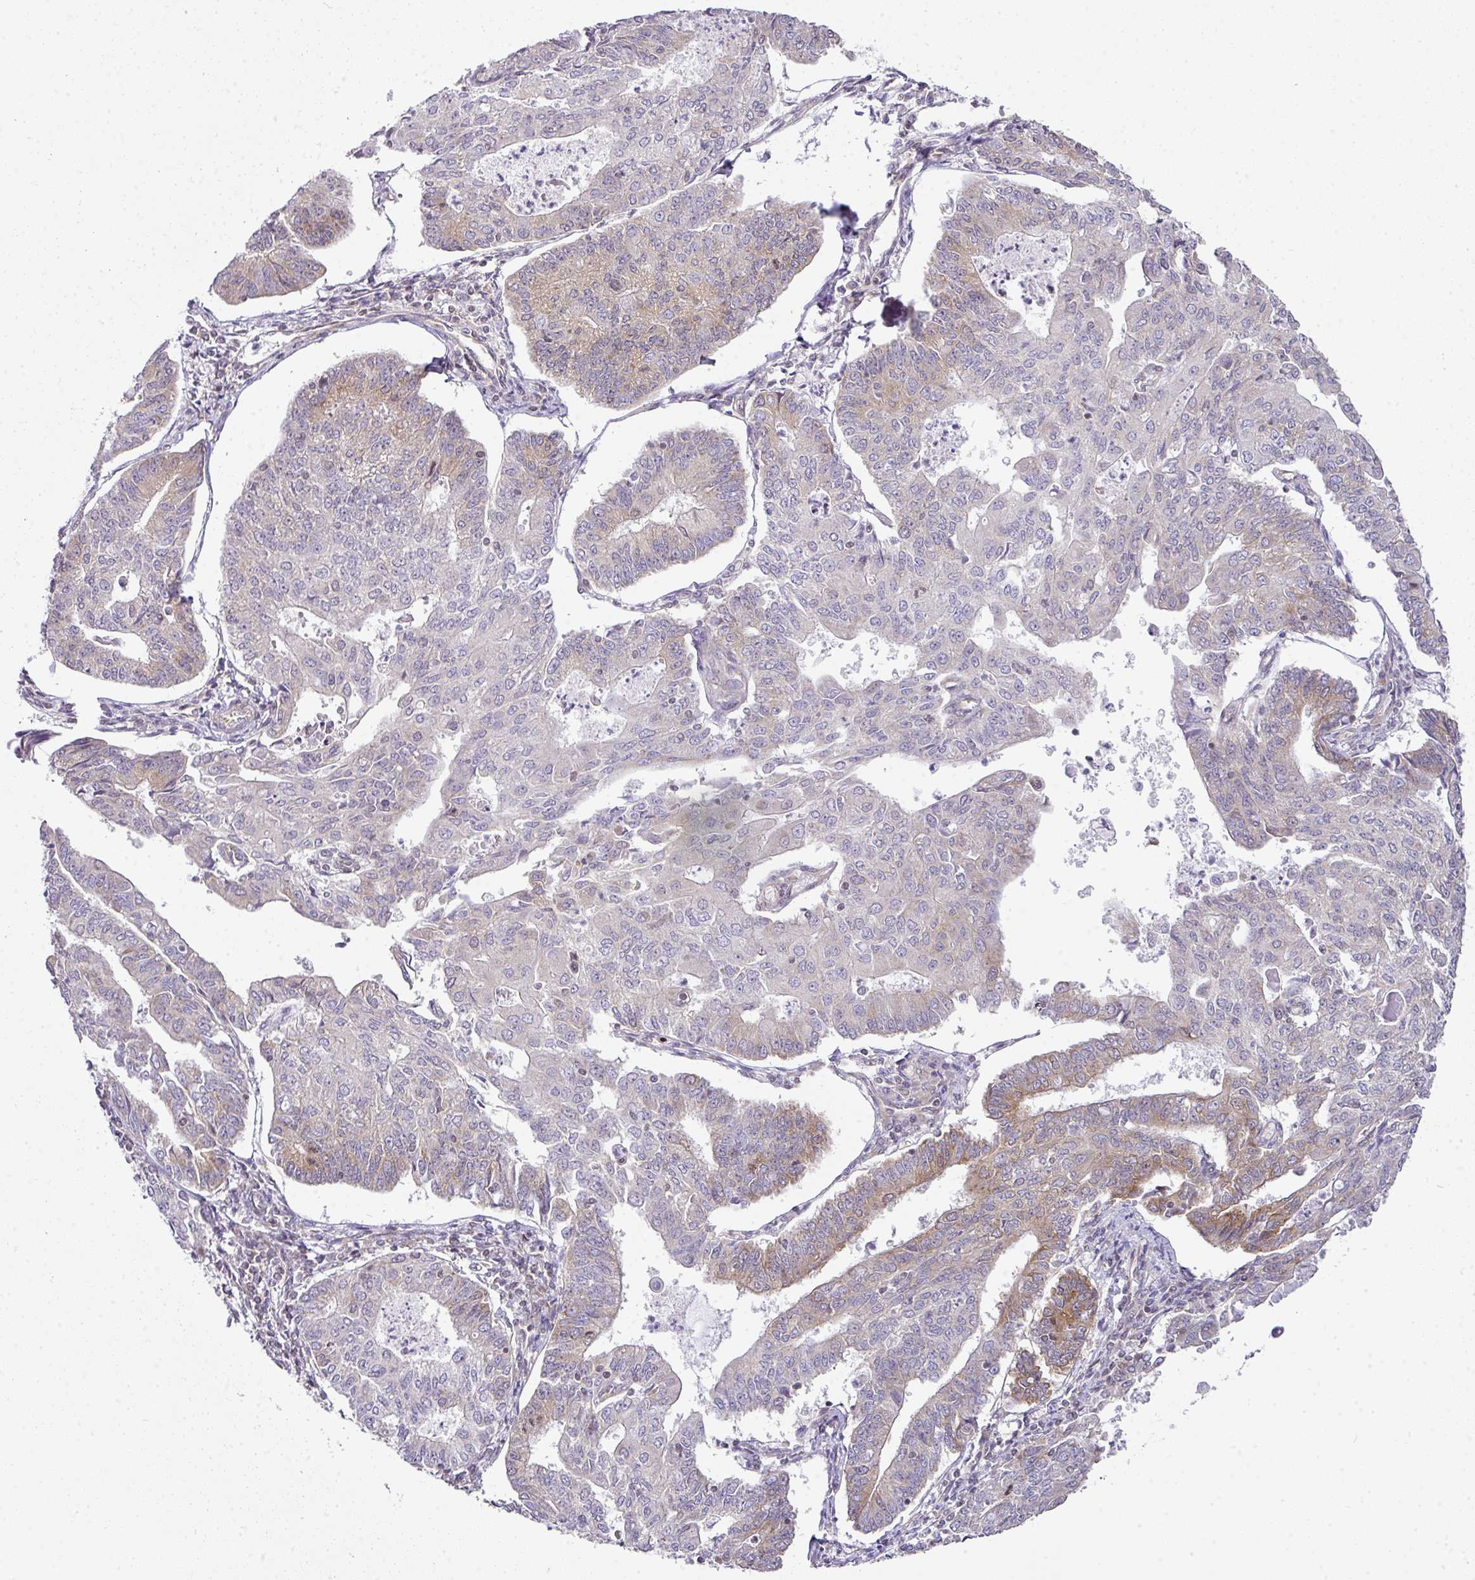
{"staining": {"intensity": "moderate", "quantity": "<25%", "location": "cytoplasmic/membranous"}, "tissue": "endometrial cancer", "cell_type": "Tumor cells", "image_type": "cancer", "snomed": [{"axis": "morphology", "description": "Adenocarcinoma, NOS"}, {"axis": "topography", "description": "Endometrium"}], "caption": "Endometrial adenocarcinoma tissue exhibits moderate cytoplasmic/membranous staining in about <25% of tumor cells Using DAB (3,3'-diaminobenzidine) (brown) and hematoxylin (blue) stains, captured at high magnification using brightfield microscopy.", "gene": "FAM32A", "patient": {"sex": "female", "age": 56}}